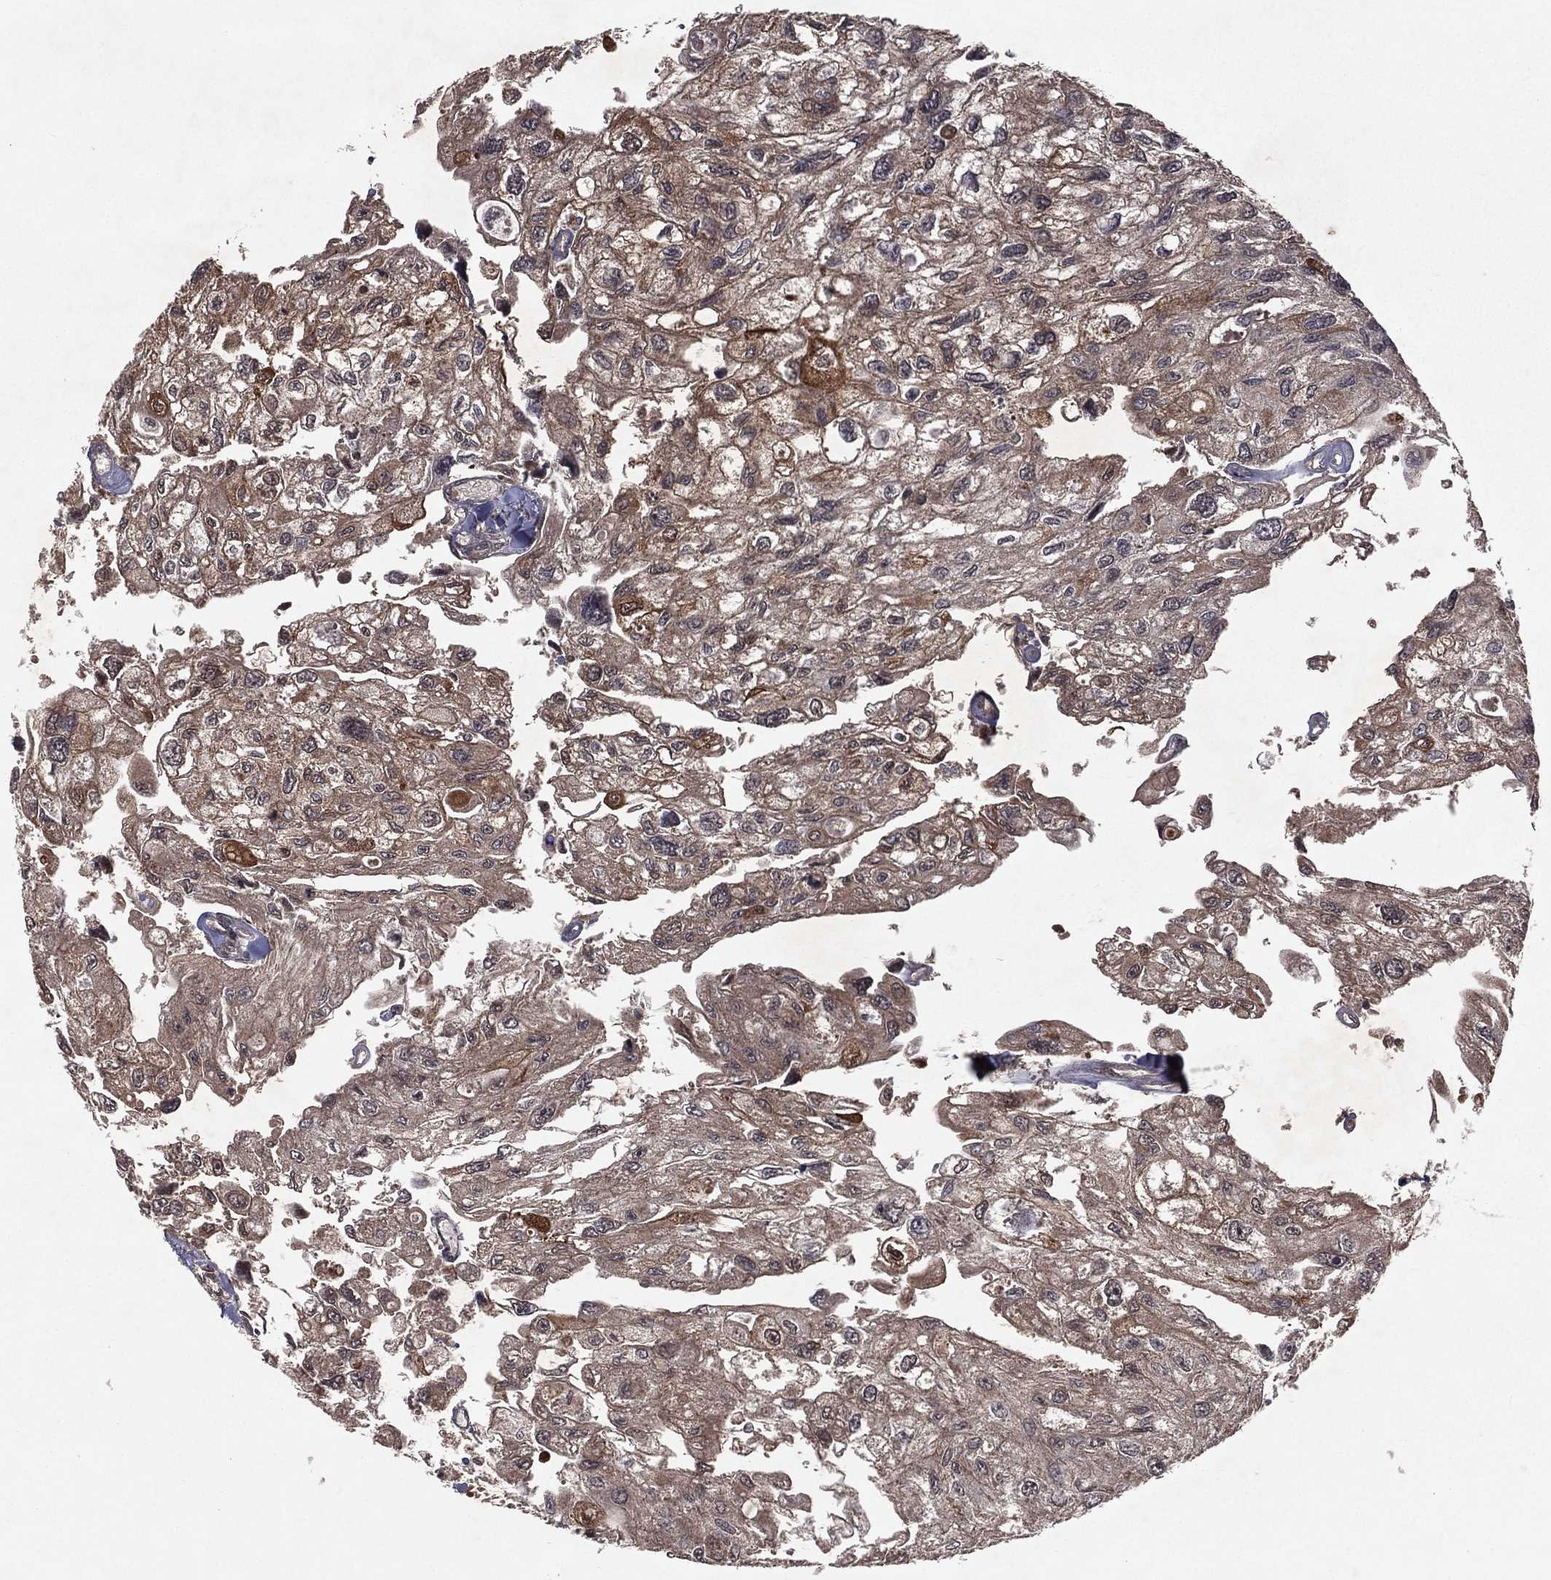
{"staining": {"intensity": "weak", "quantity": "25%-75%", "location": "cytoplasmic/membranous"}, "tissue": "urothelial cancer", "cell_type": "Tumor cells", "image_type": "cancer", "snomed": [{"axis": "morphology", "description": "Urothelial carcinoma, High grade"}, {"axis": "topography", "description": "Urinary bladder"}], "caption": "Immunohistochemical staining of urothelial cancer exhibits low levels of weak cytoplasmic/membranous protein positivity in approximately 25%-75% of tumor cells.", "gene": "ZDHHC15", "patient": {"sex": "male", "age": 59}}